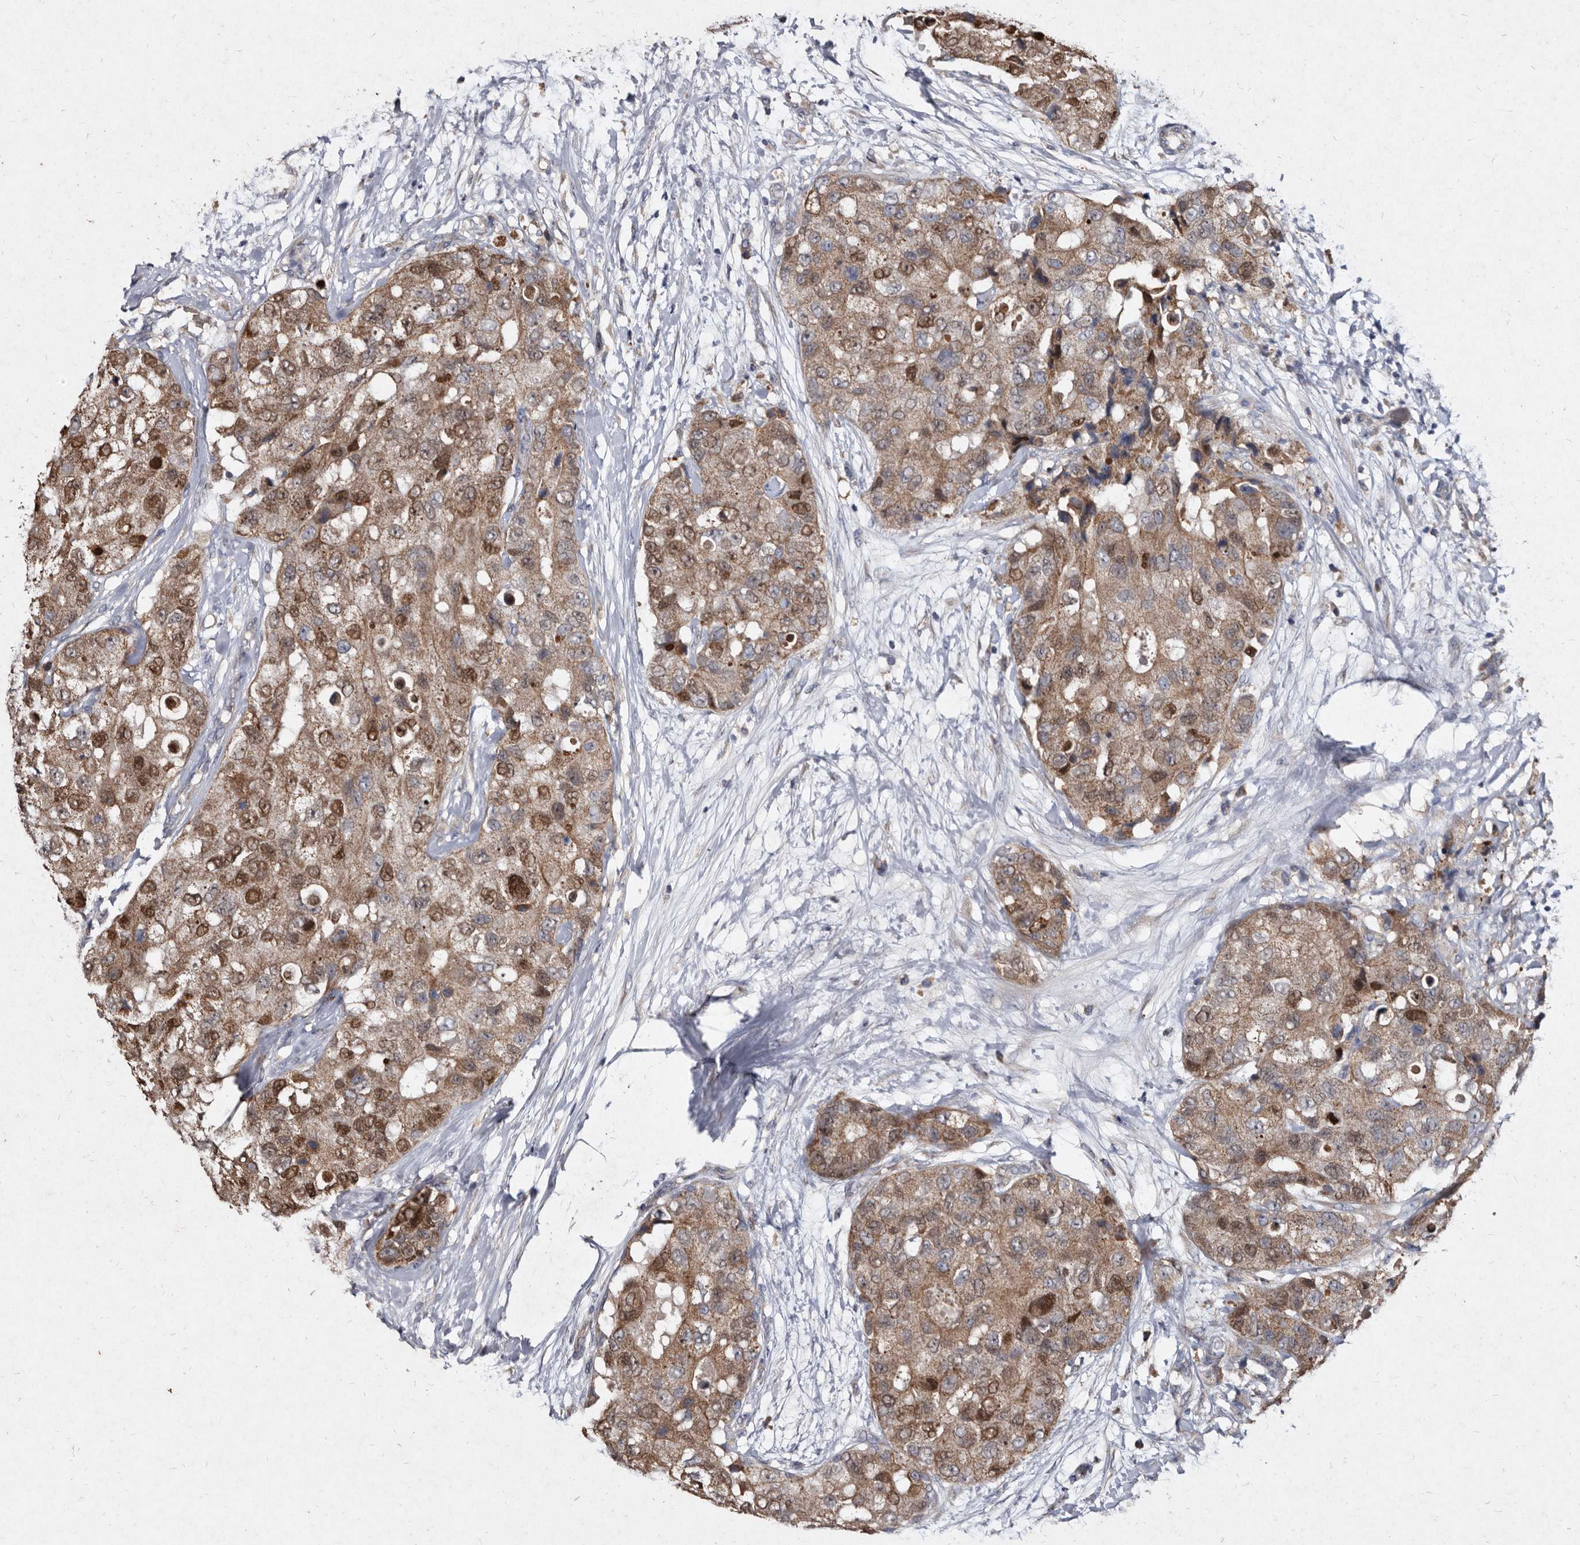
{"staining": {"intensity": "moderate", "quantity": ">75%", "location": "cytoplasmic/membranous"}, "tissue": "breast cancer", "cell_type": "Tumor cells", "image_type": "cancer", "snomed": [{"axis": "morphology", "description": "Duct carcinoma"}, {"axis": "topography", "description": "Breast"}], "caption": "Immunohistochemistry (IHC) (DAB (3,3'-diaminobenzidine)) staining of human breast invasive ductal carcinoma reveals moderate cytoplasmic/membranous protein staining in about >75% of tumor cells.", "gene": "YPEL3", "patient": {"sex": "female", "age": 62}}